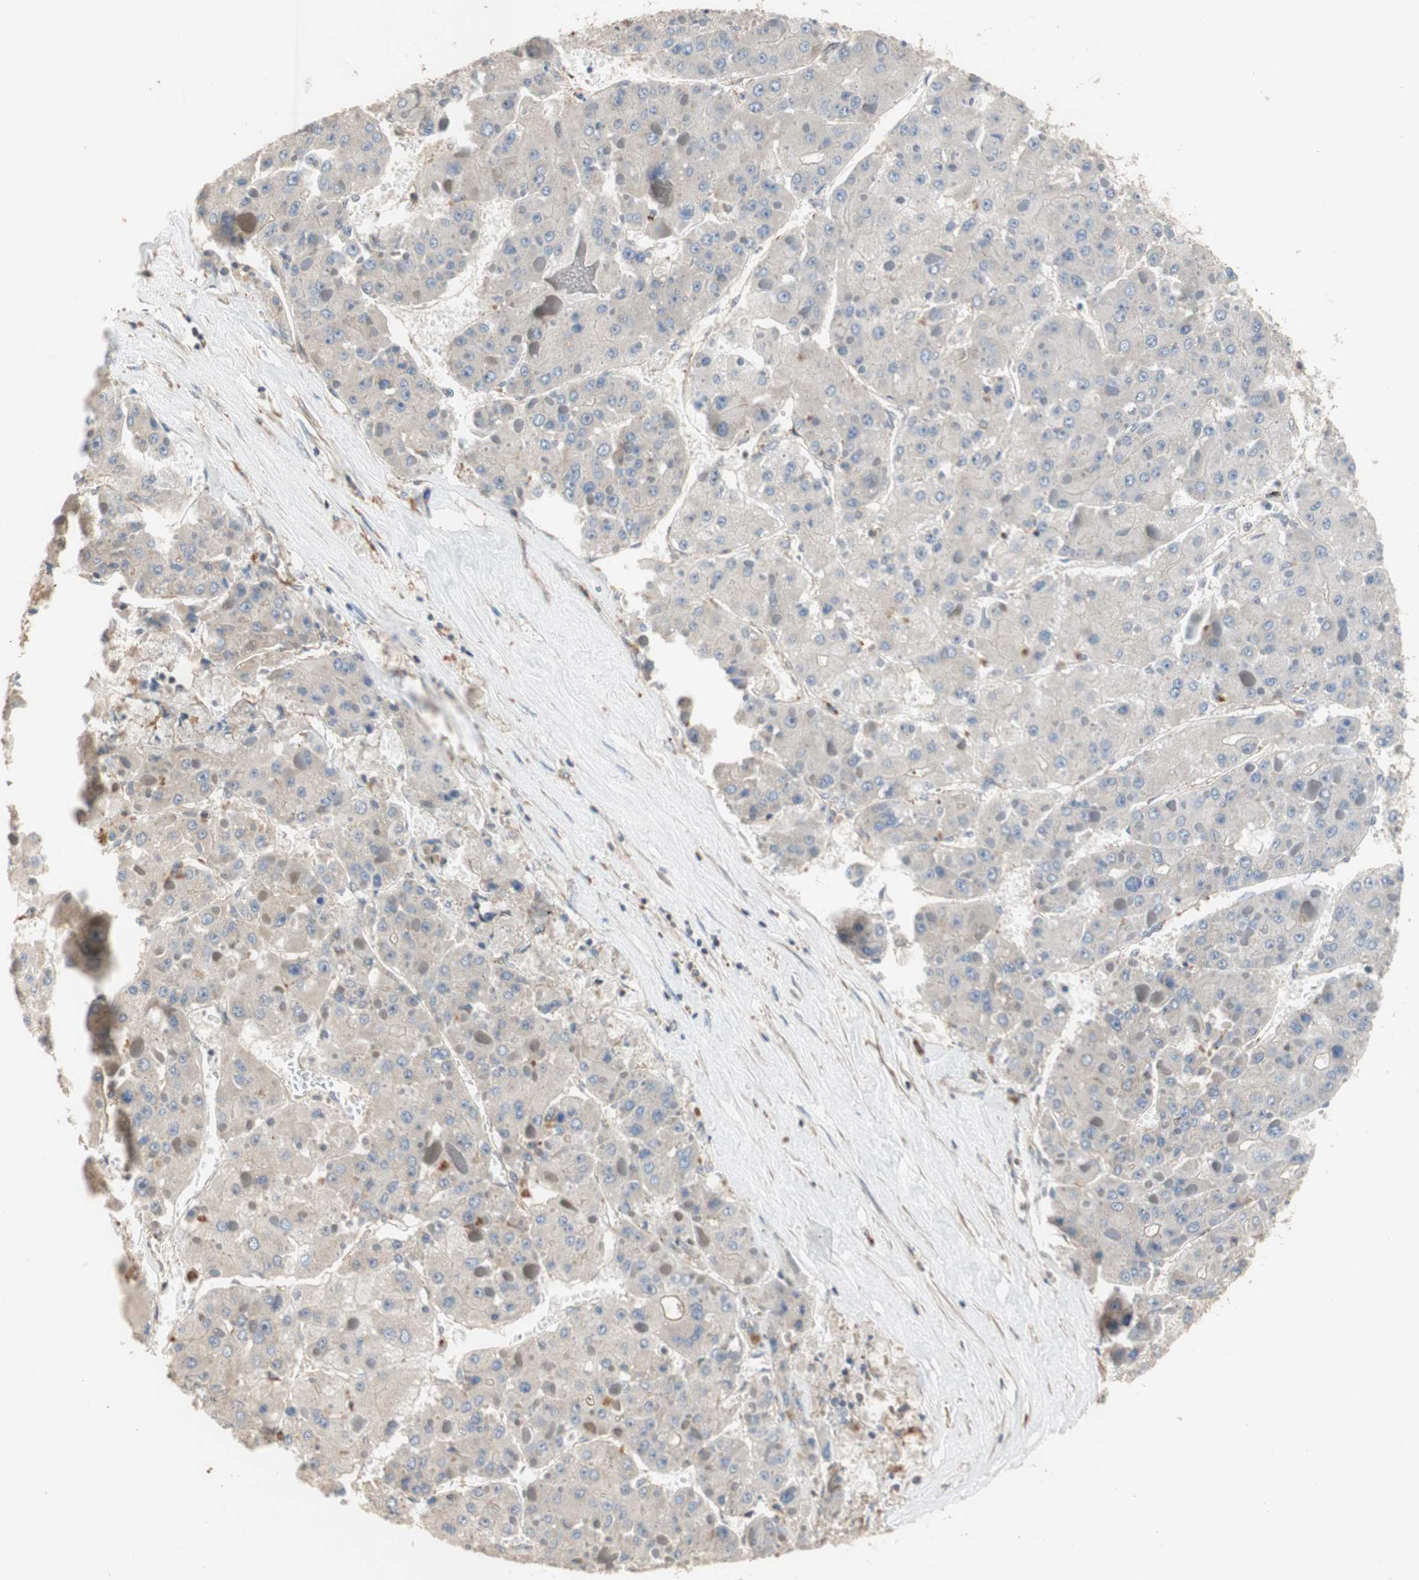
{"staining": {"intensity": "weak", "quantity": "<25%", "location": "cytoplasmic/membranous"}, "tissue": "liver cancer", "cell_type": "Tumor cells", "image_type": "cancer", "snomed": [{"axis": "morphology", "description": "Carcinoma, Hepatocellular, NOS"}, {"axis": "topography", "description": "Liver"}], "caption": "A micrograph of hepatocellular carcinoma (liver) stained for a protein demonstrates no brown staining in tumor cells.", "gene": "MAP4K2", "patient": {"sex": "female", "age": 73}}